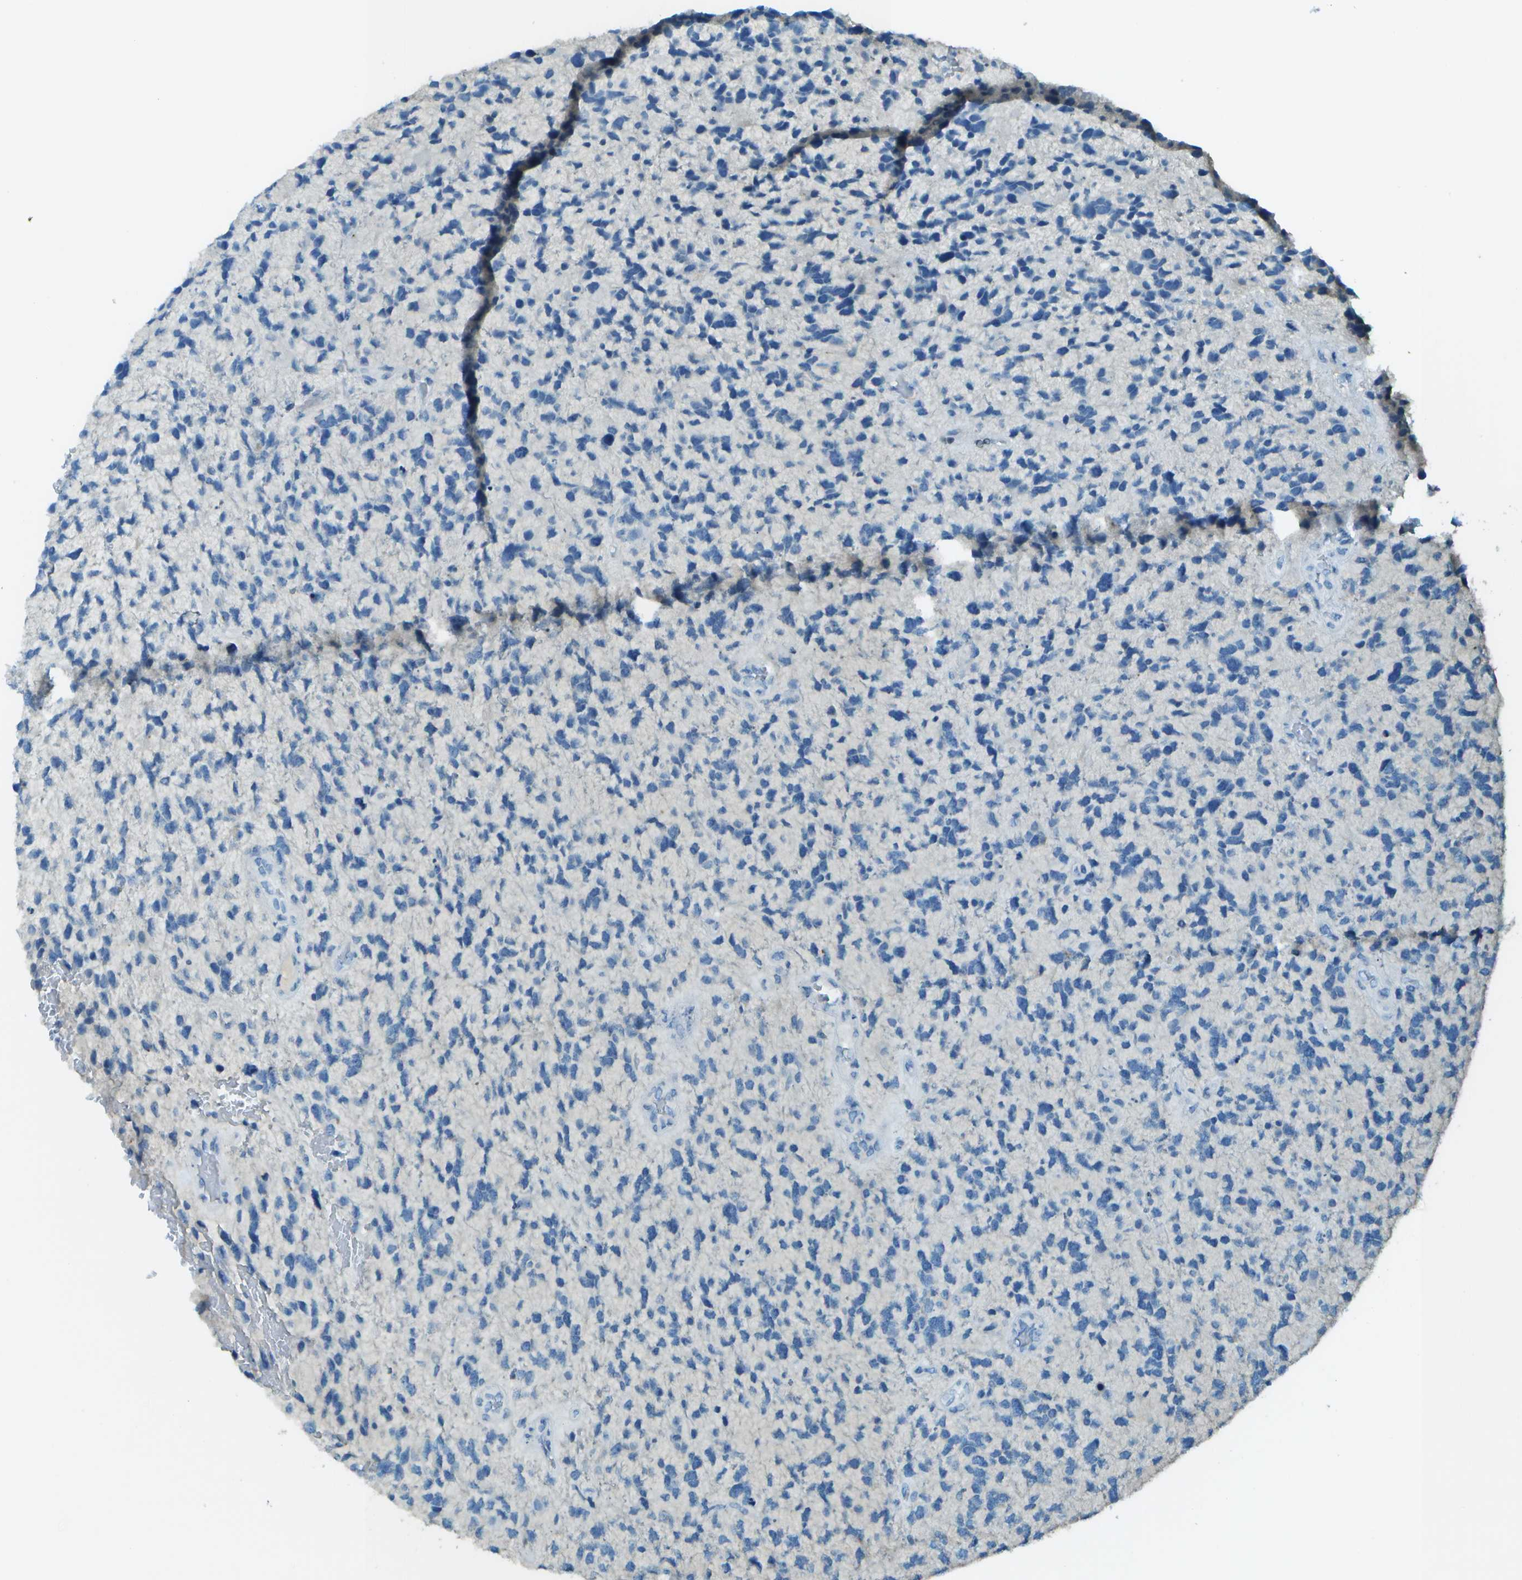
{"staining": {"intensity": "negative", "quantity": "none", "location": "none"}, "tissue": "glioma", "cell_type": "Tumor cells", "image_type": "cancer", "snomed": [{"axis": "morphology", "description": "Glioma, malignant, High grade"}, {"axis": "topography", "description": "Brain"}], "caption": "This is an immunohistochemistry histopathology image of human malignant glioma (high-grade). There is no expression in tumor cells.", "gene": "LGI2", "patient": {"sex": "female", "age": 58}}